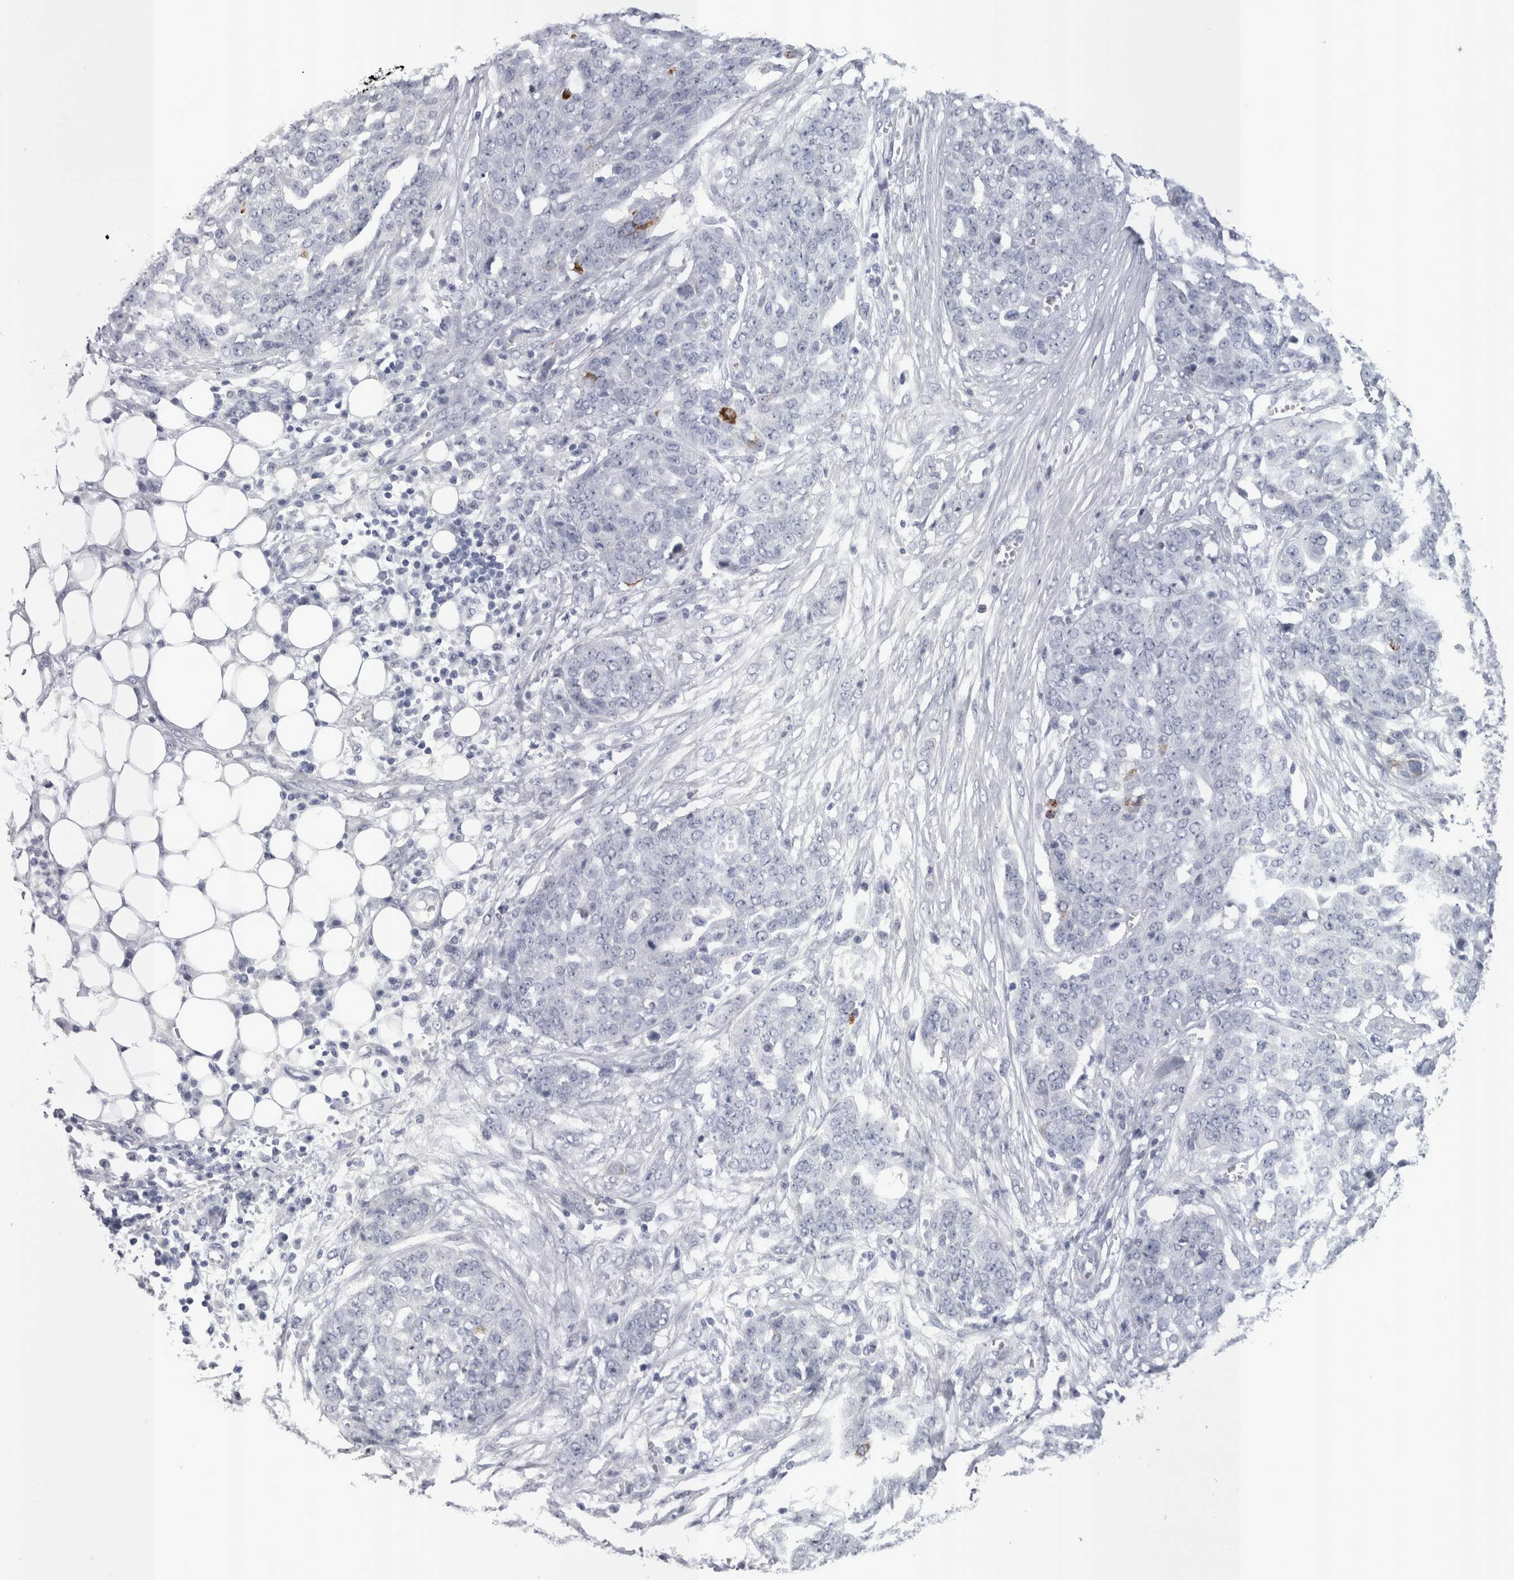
{"staining": {"intensity": "negative", "quantity": "none", "location": "none"}, "tissue": "ovarian cancer", "cell_type": "Tumor cells", "image_type": "cancer", "snomed": [{"axis": "morphology", "description": "Cystadenocarcinoma, serous, NOS"}, {"axis": "topography", "description": "Soft tissue"}, {"axis": "topography", "description": "Ovary"}], "caption": "A high-resolution photomicrograph shows IHC staining of ovarian serous cystadenocarcinoma, which exhibits no significant positivity in tumor cells.", "gene": "PWP2", "patient": {"sex": "female", "age": 57}}